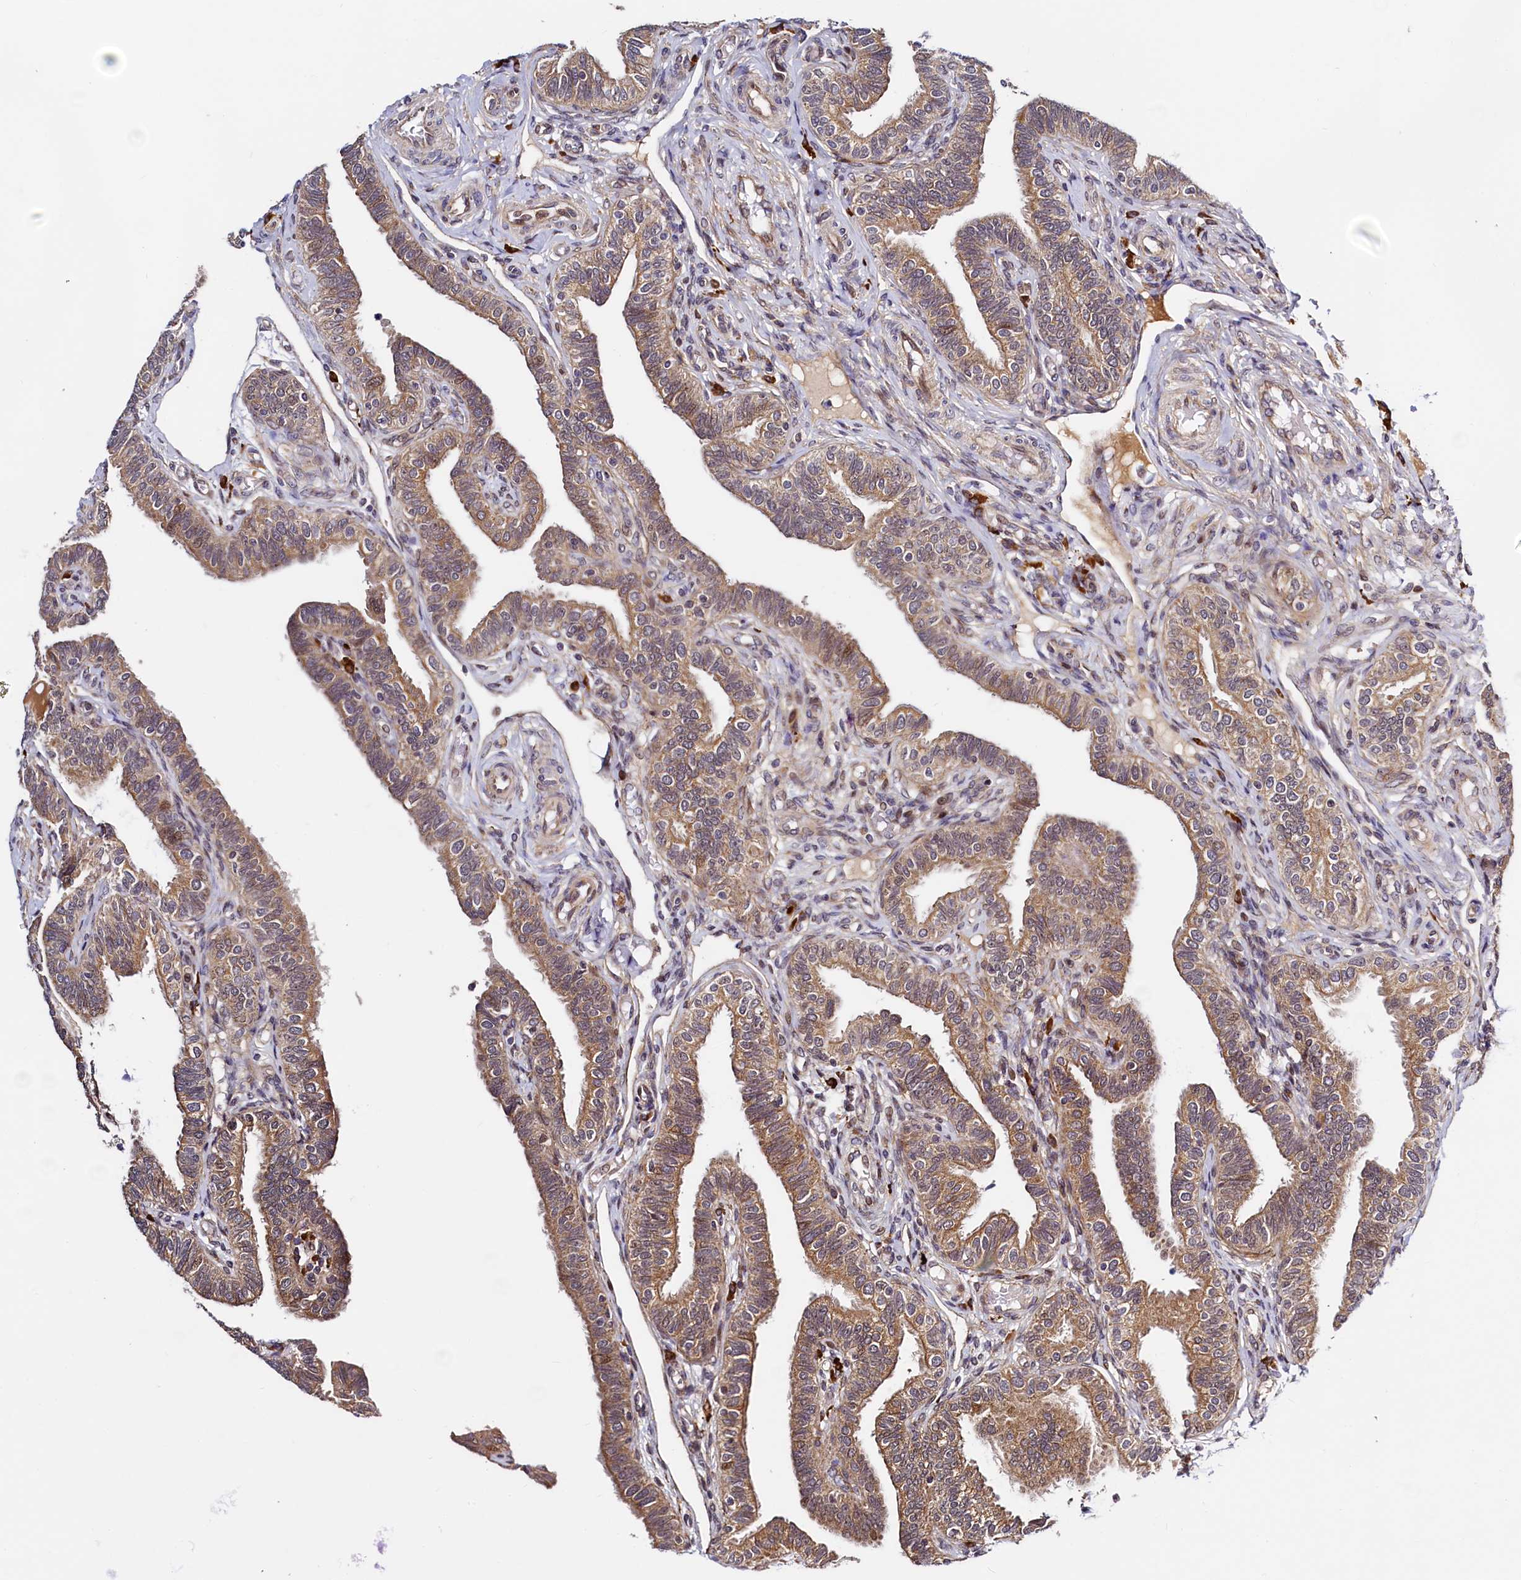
{"staining": {"intensity": "moderate", "quantity": ">75%", "location": "cytoplasmic/membranous"}, "tissue": "fallopian tube", "cell_type": "Glandular cells", "image_type": "normal", "snomed": [{"axis": "morphology", "description": "Normal tissue, NOS"}, {"axis": "topography", "description": "Fallopian tube"}], "caption": "Immunohistochemistry (IHC) of normal human fallopian tube demonstrates medium levels of moderate cytoplasmic/membranous positivity in approximately >75% of glandular cells.", "gene": "RBFA", "patient": {"sex": "female", "age": 39}}